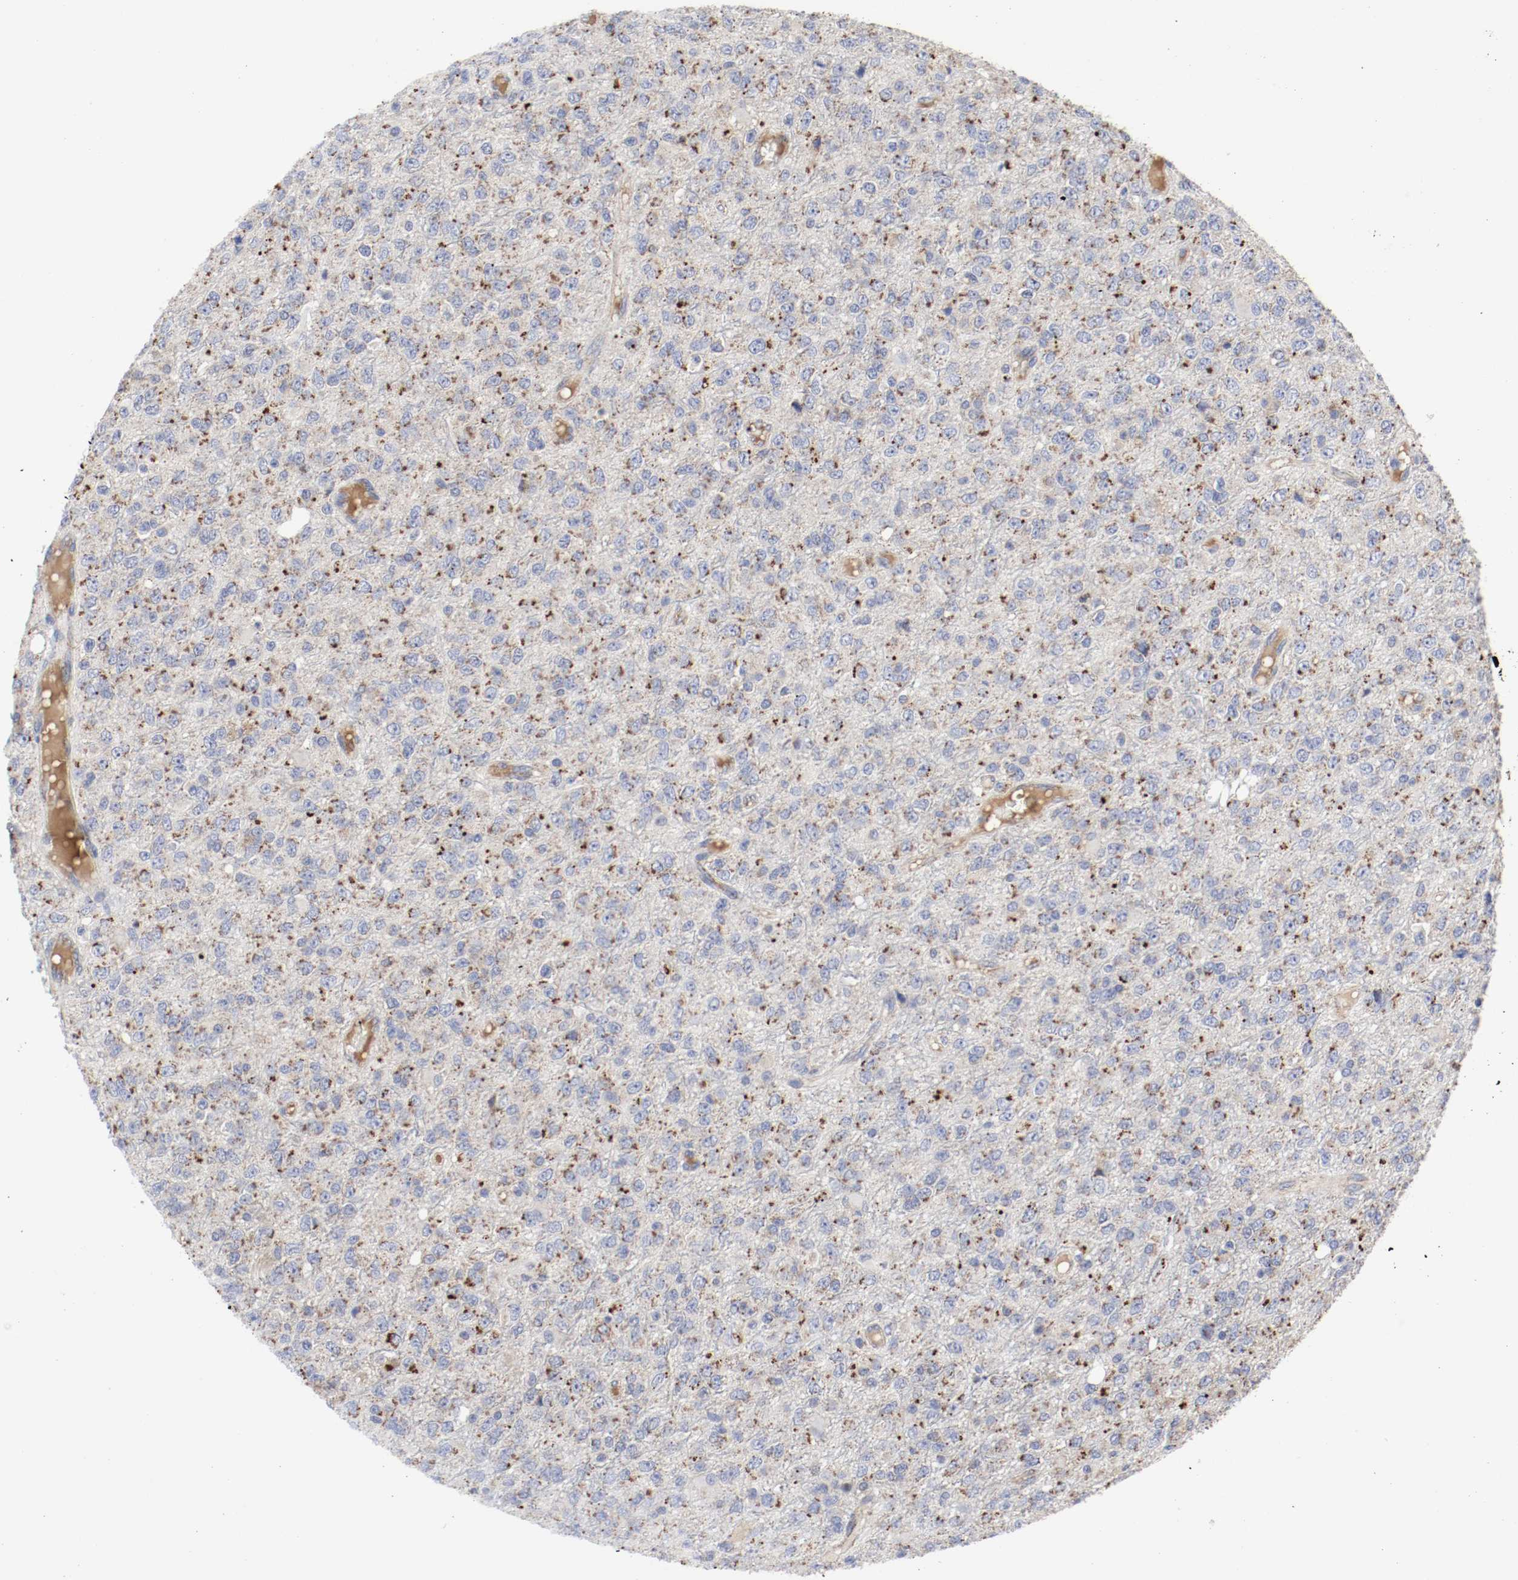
{"staining": {"intensity": "weak", "quantity": ">75%", "location": "cytoplasmic/membranous"}, "tissue": "glioma", "cell_type": "Tumor cells", "image_type": "cancer", "snomed": [{"axis": "morphology", "description": "Glioma, malignant, High grade"}, {"axis": "topography", "description": "pancreas cauda"}], "caption": "Immunohistochemistry staining of malignant glioma (high-grade), which displays low levels of weak cytoplasmic/membranous expression in approximately >75% of tumor cells indicating weak cytoplasmic/membranous protein staining. The staining was performed using DAB (3,3'-diaminobenzidine) (brown) for protein detection and nuclei were counterstained in hematoxylin (blue).", "gene": "AFG3L2", "patient": {"sex": "male", "age": 60}}